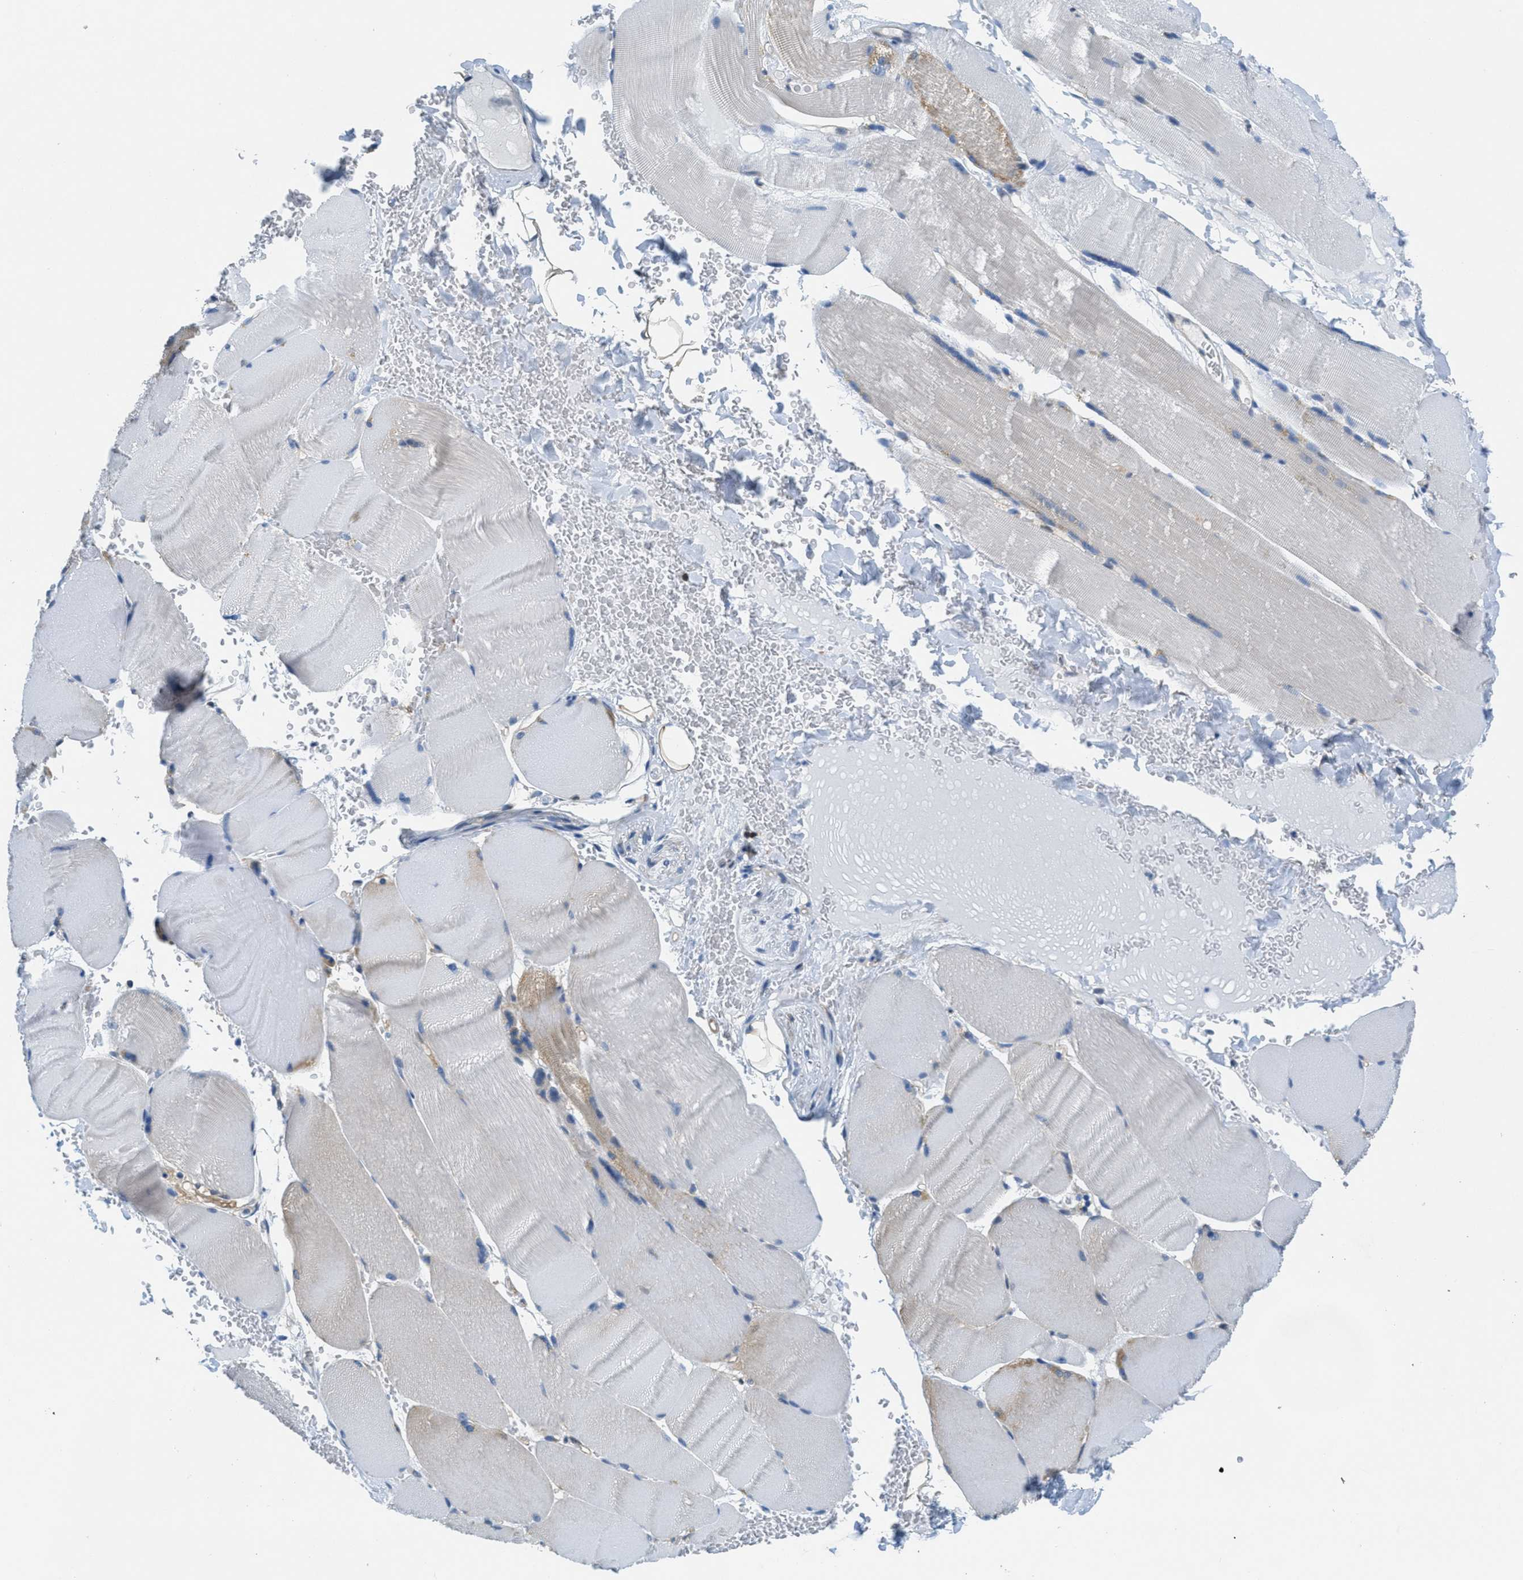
{"staining": {"intensity": "negative", "quantity": "none", "location": "none"}, "tissue": "skeletal muscle", "cell_type": "Myocytes", "image_type": "normal", "snomed": [{"axis": "morphology", "description": "Normal tissue, NOS"}, {"axis": "topography", "description": "Skin"}, {"axis": "topography", "description": "Skeletal muscle"}], "caption": "Protein analysis of benign skeletal muscle demonstrates no significant expression in myocytes. Nuclei are stained in blue.", "gene": "PIP5K1C", "patient": {"sex": "male", "age": 83}}